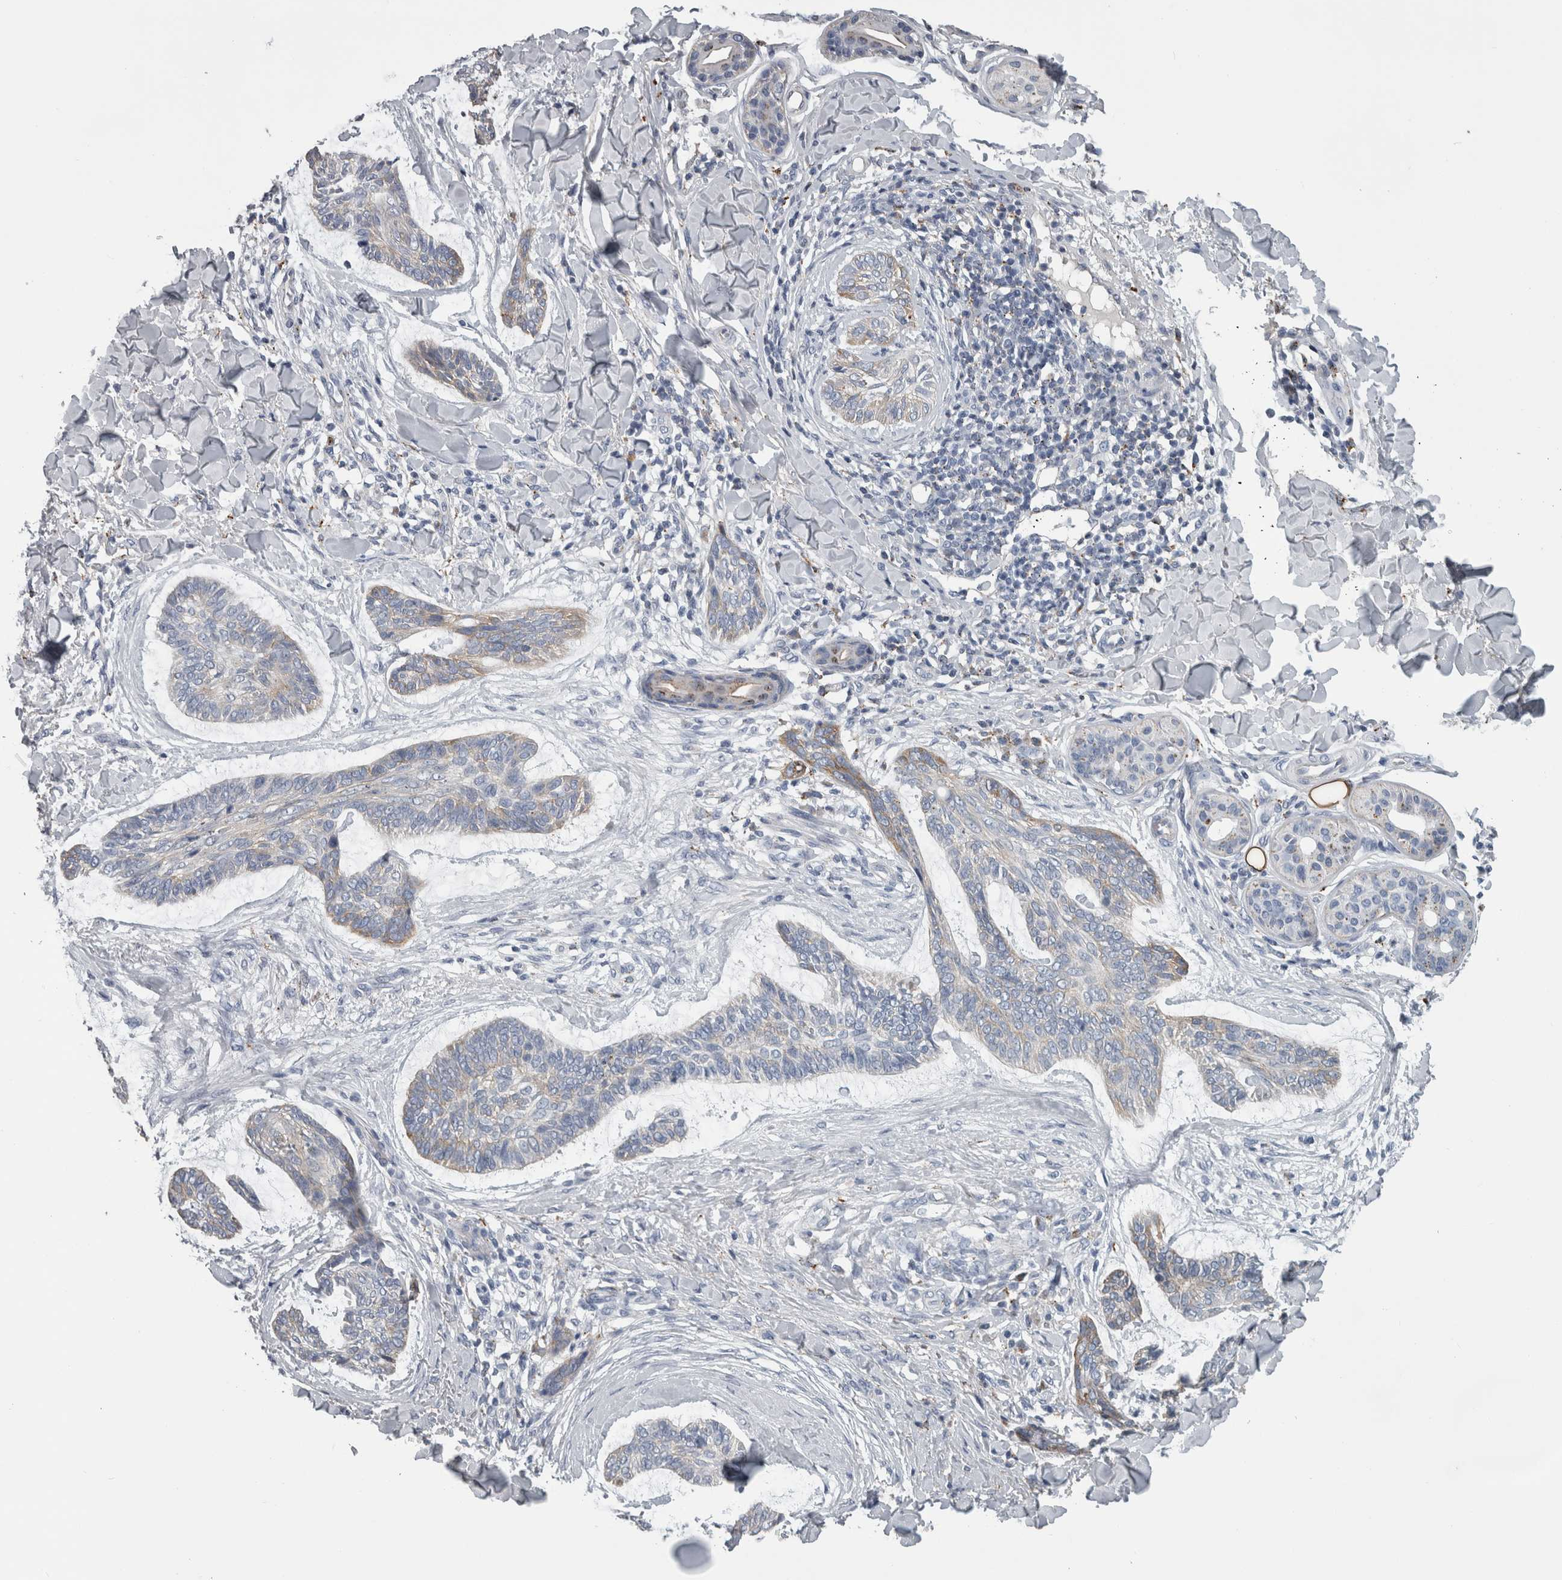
{"staining": {"intensity": "weak", "quantity": "<25%", "location": "cytoplasmic/membranous"}, "tissue": "skin cancer", "cell_type": "Tumor cells", "image_type": "cancer", "snomed": [{"axis": "morphology", "description": "Basal cell carcinoma"}, {"axis": "topography", "description": "Skin"}], "caption": "An IHC photomicrograph of basal cell carcinoma (skin) is shown. There is no staining in tumor cells of basal cell carcinoma (skin).", "gene": "DPP7", "patient": {"sex": "male", "age": 43}}